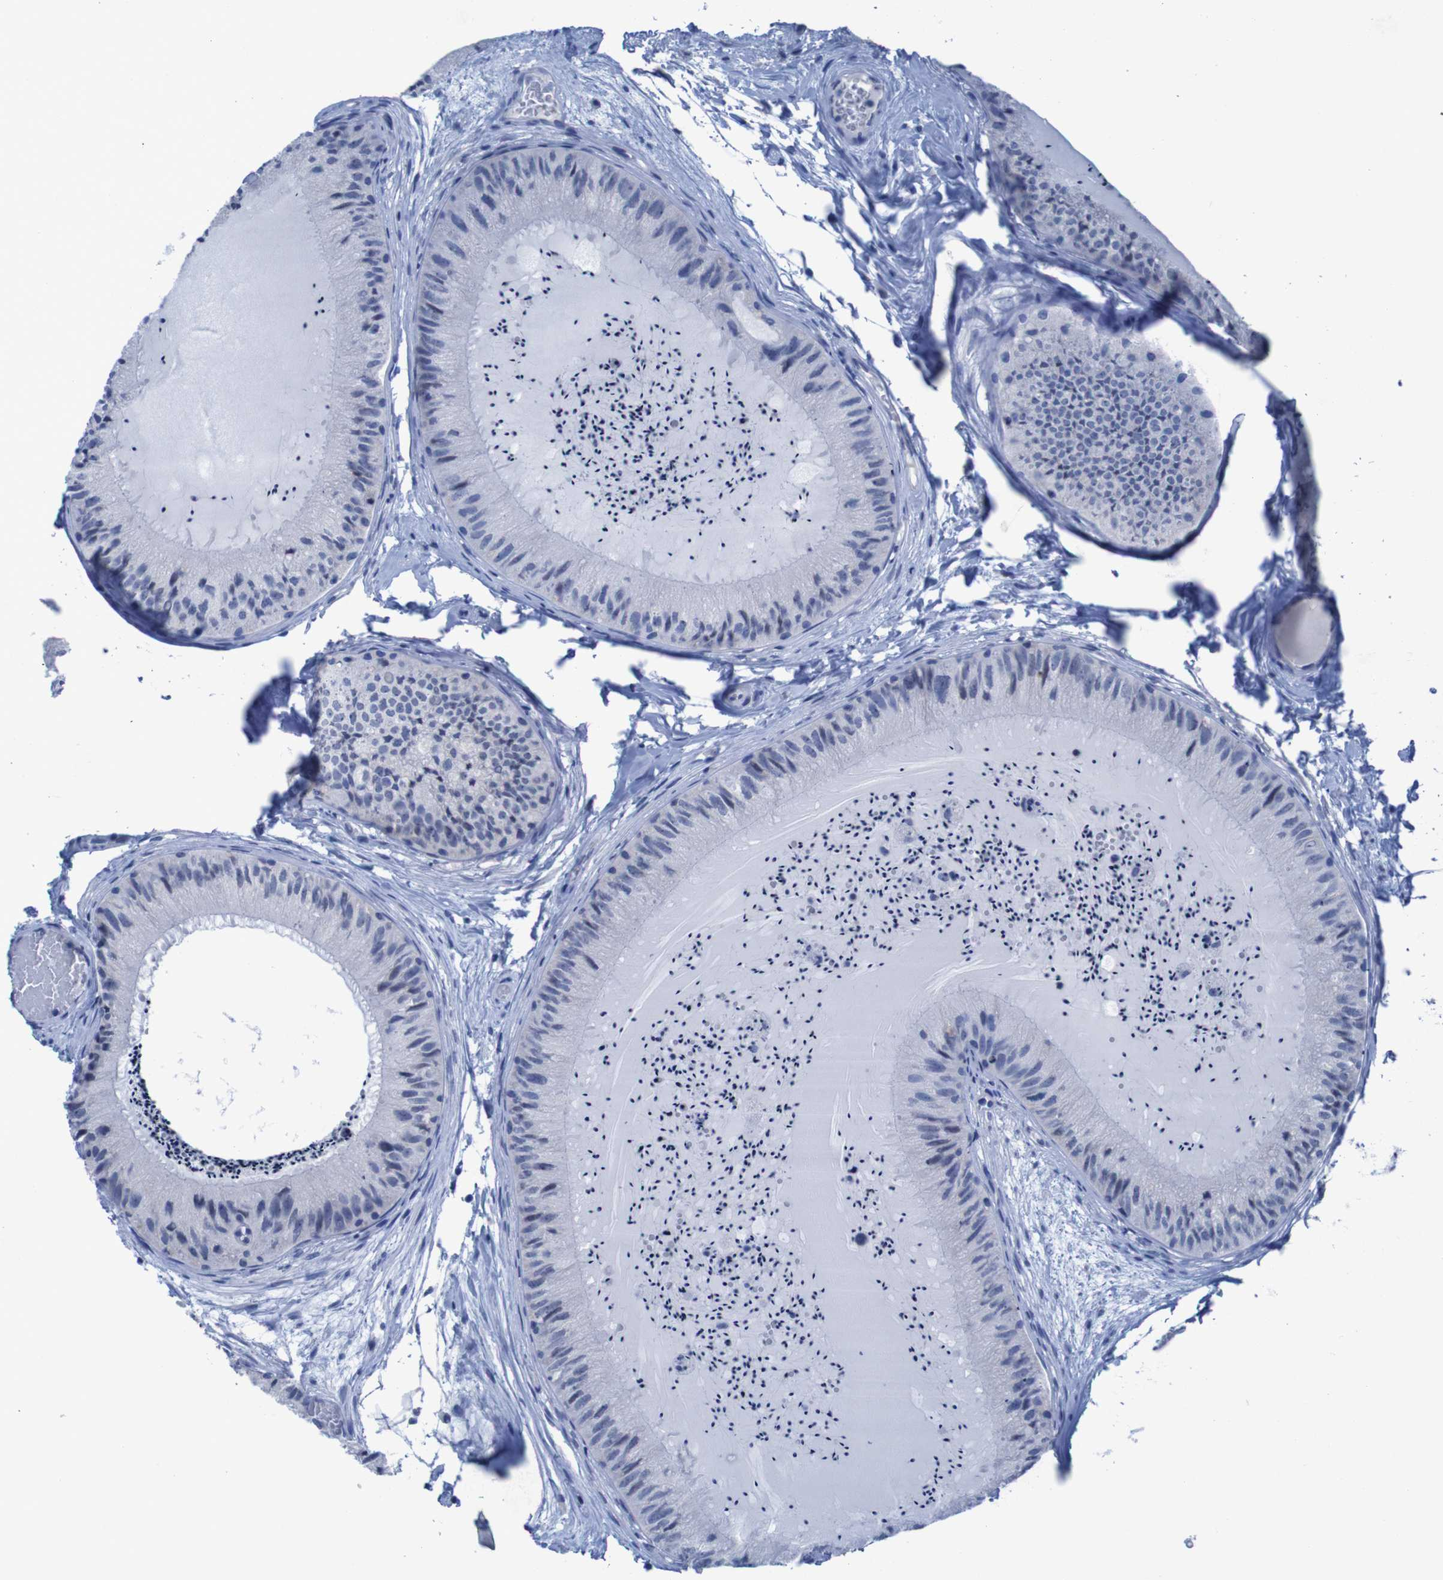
{"staining": {"intensity": "negative", "quantity": "none", "location": "none"}, "tissue": "epididymis", "cell_type": "Glandular cells", "image_type": "normal", "snomed": [{"axis": "morphology", "description": "Normal tissue, NOS"}, {"axis": "topography", "description": "Epididymis"}], "caption": "Epididymis was stained to show a protein in brown. There is no significant positivity in glandular cells. (DAB (3,3'-diaminobenzidine) IHC, high magnification).", "gene": "CLDN18", "patient": {"sex": "male", "age": 31}}